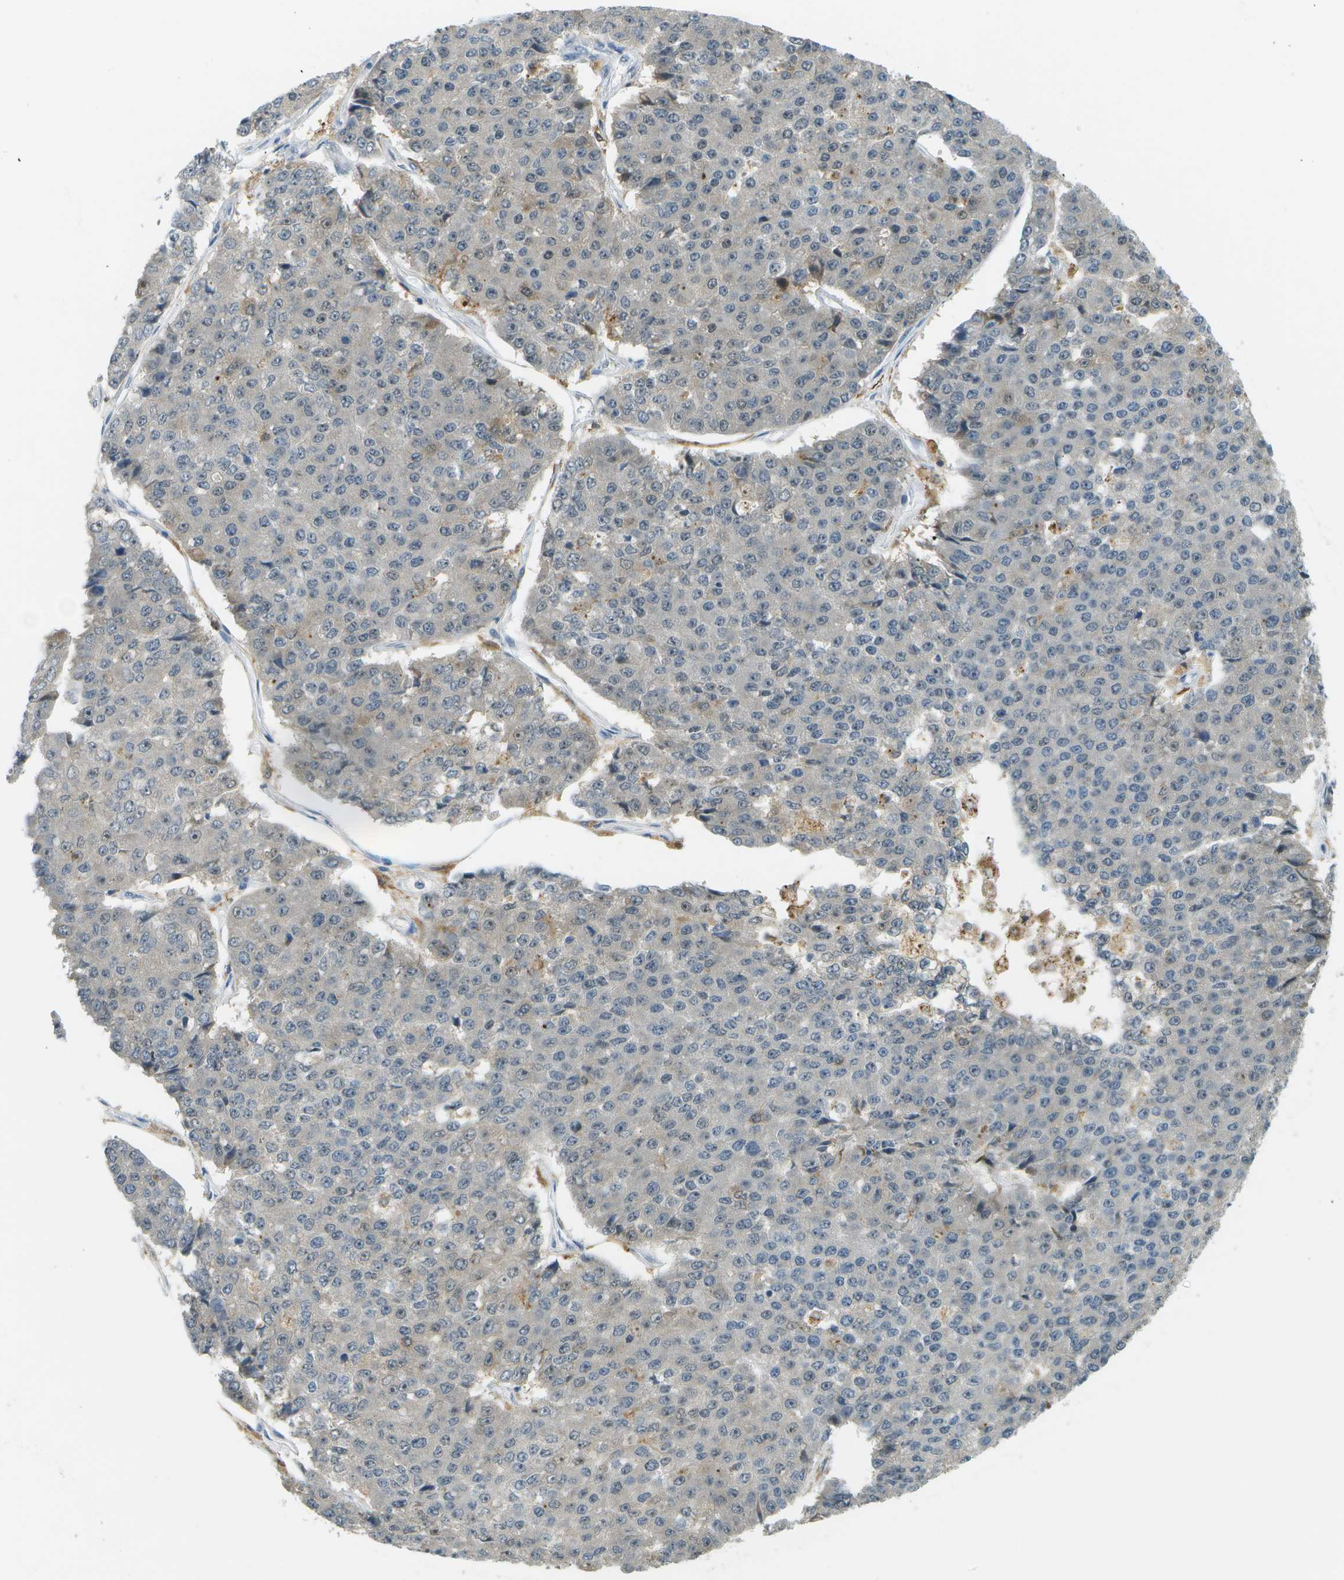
{"staining": {"intensity": "negative", "quantity": "none", "location": "none"}, "tissue": "pancreatic cancer", "cell_type": "Tumor cells", "image_type": "cancer", "snomed": [{"axis": "morphology", "description": "Adenocarcinoma, NOS"}, {"axis": "topography", "description": "Pancreas"}], "caption": "Immunohistochemistry (IHC) of human pancreatic cancer displays no positivity in tumor cells. The staining is performed using DAB (3,3'-diaminobenzidine) brown chromogen with nuclei counter-stained in using hematoxylin.", "gene": "CDH23", "patient": {"sex": "male", "age": 50}}